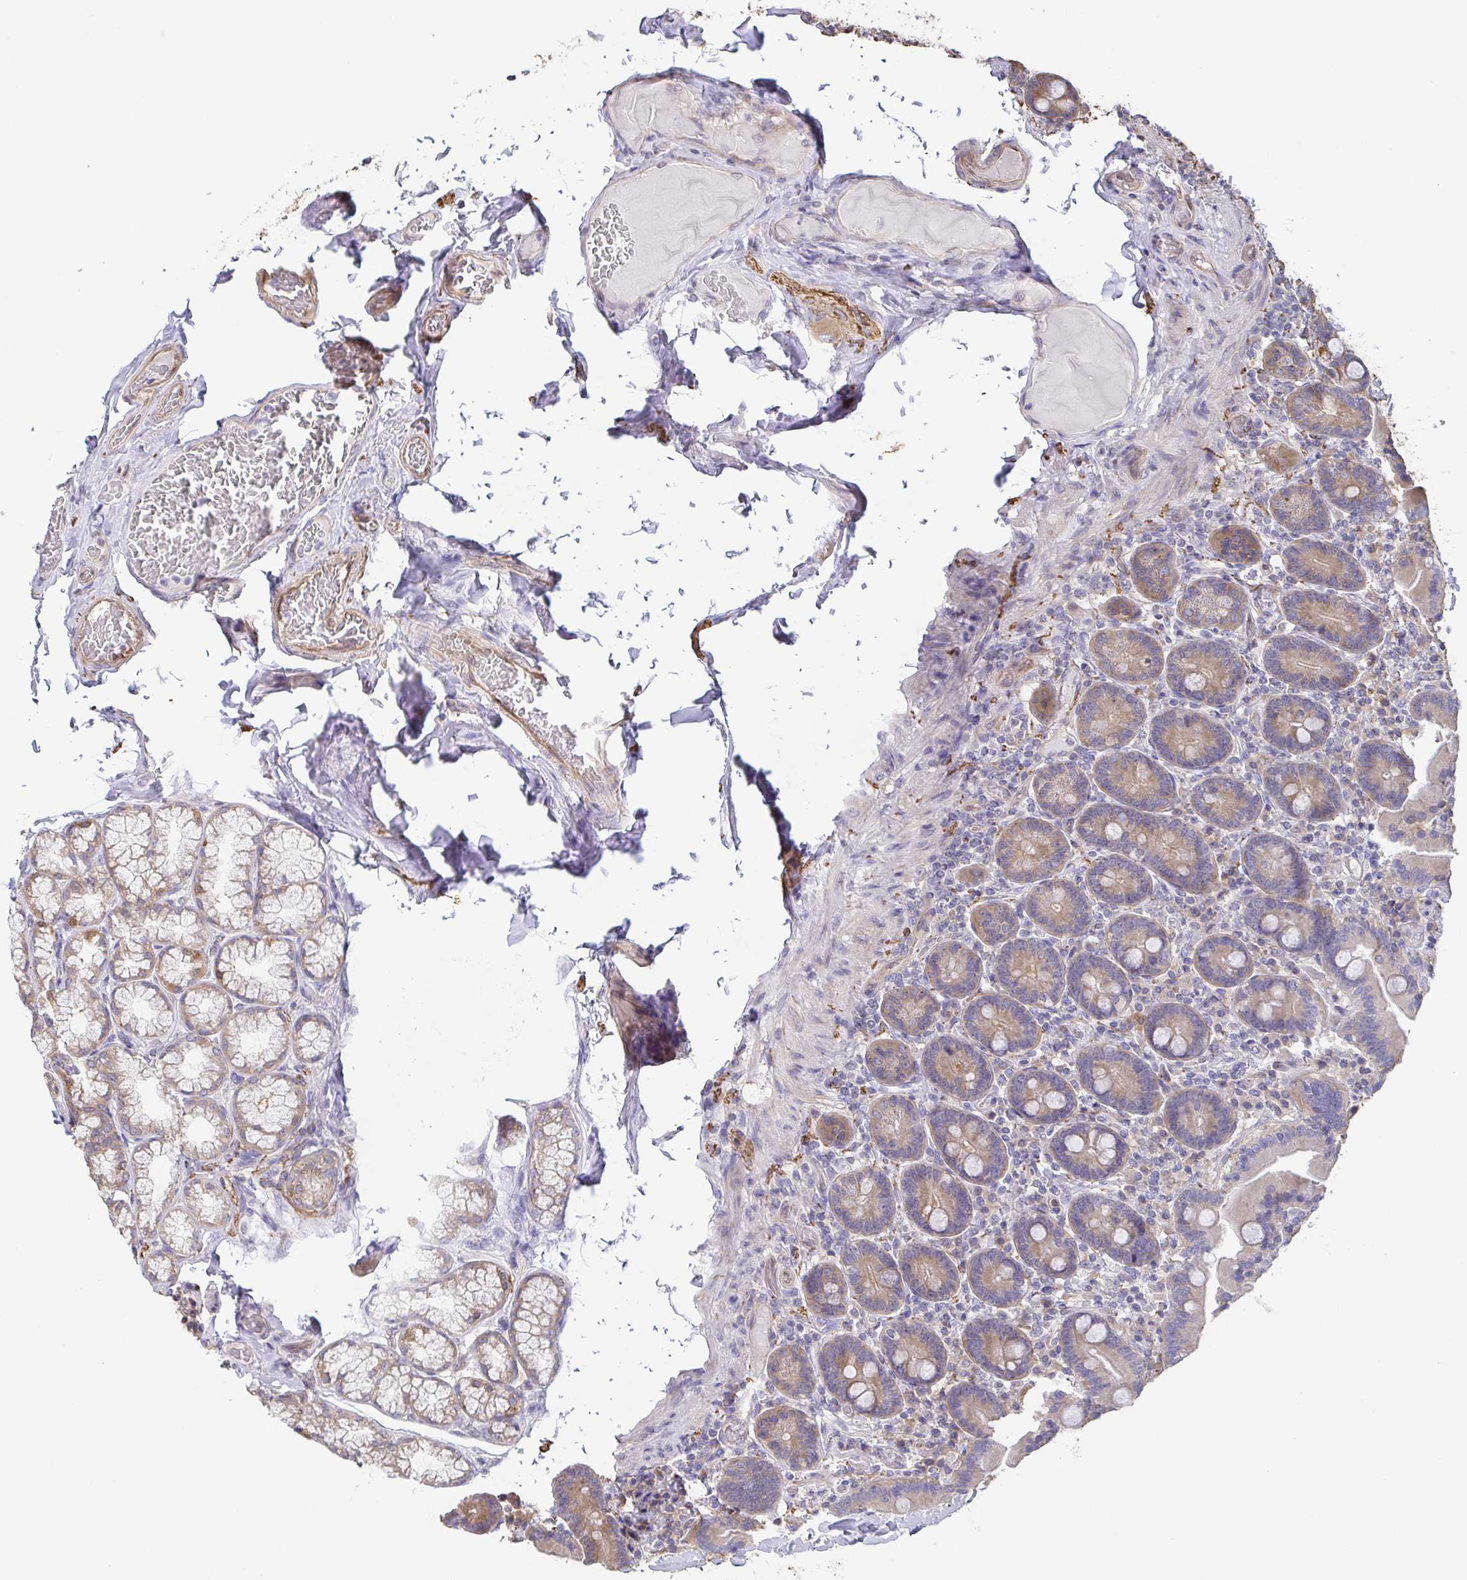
{"staining": {"intensity": "weak", "quantity": ">75%", "location": "cytoplasmic/membranous"}, "tissue": "duodenum", "cell_type": "Glandular cells", "image_type": "normal", "snomed": [{"axis": "morphology", "description": "Normal tissue, NOS"}, {"axis": "topography", "description": "Duodenum"}], "caption": "Duodenum stained with a brown dye shows weak cytoplasmic/membranous positive staining in about >75% of glandular cells.", "gene": "EIF3D", "patient": {"sex": "female", "age": 62}}